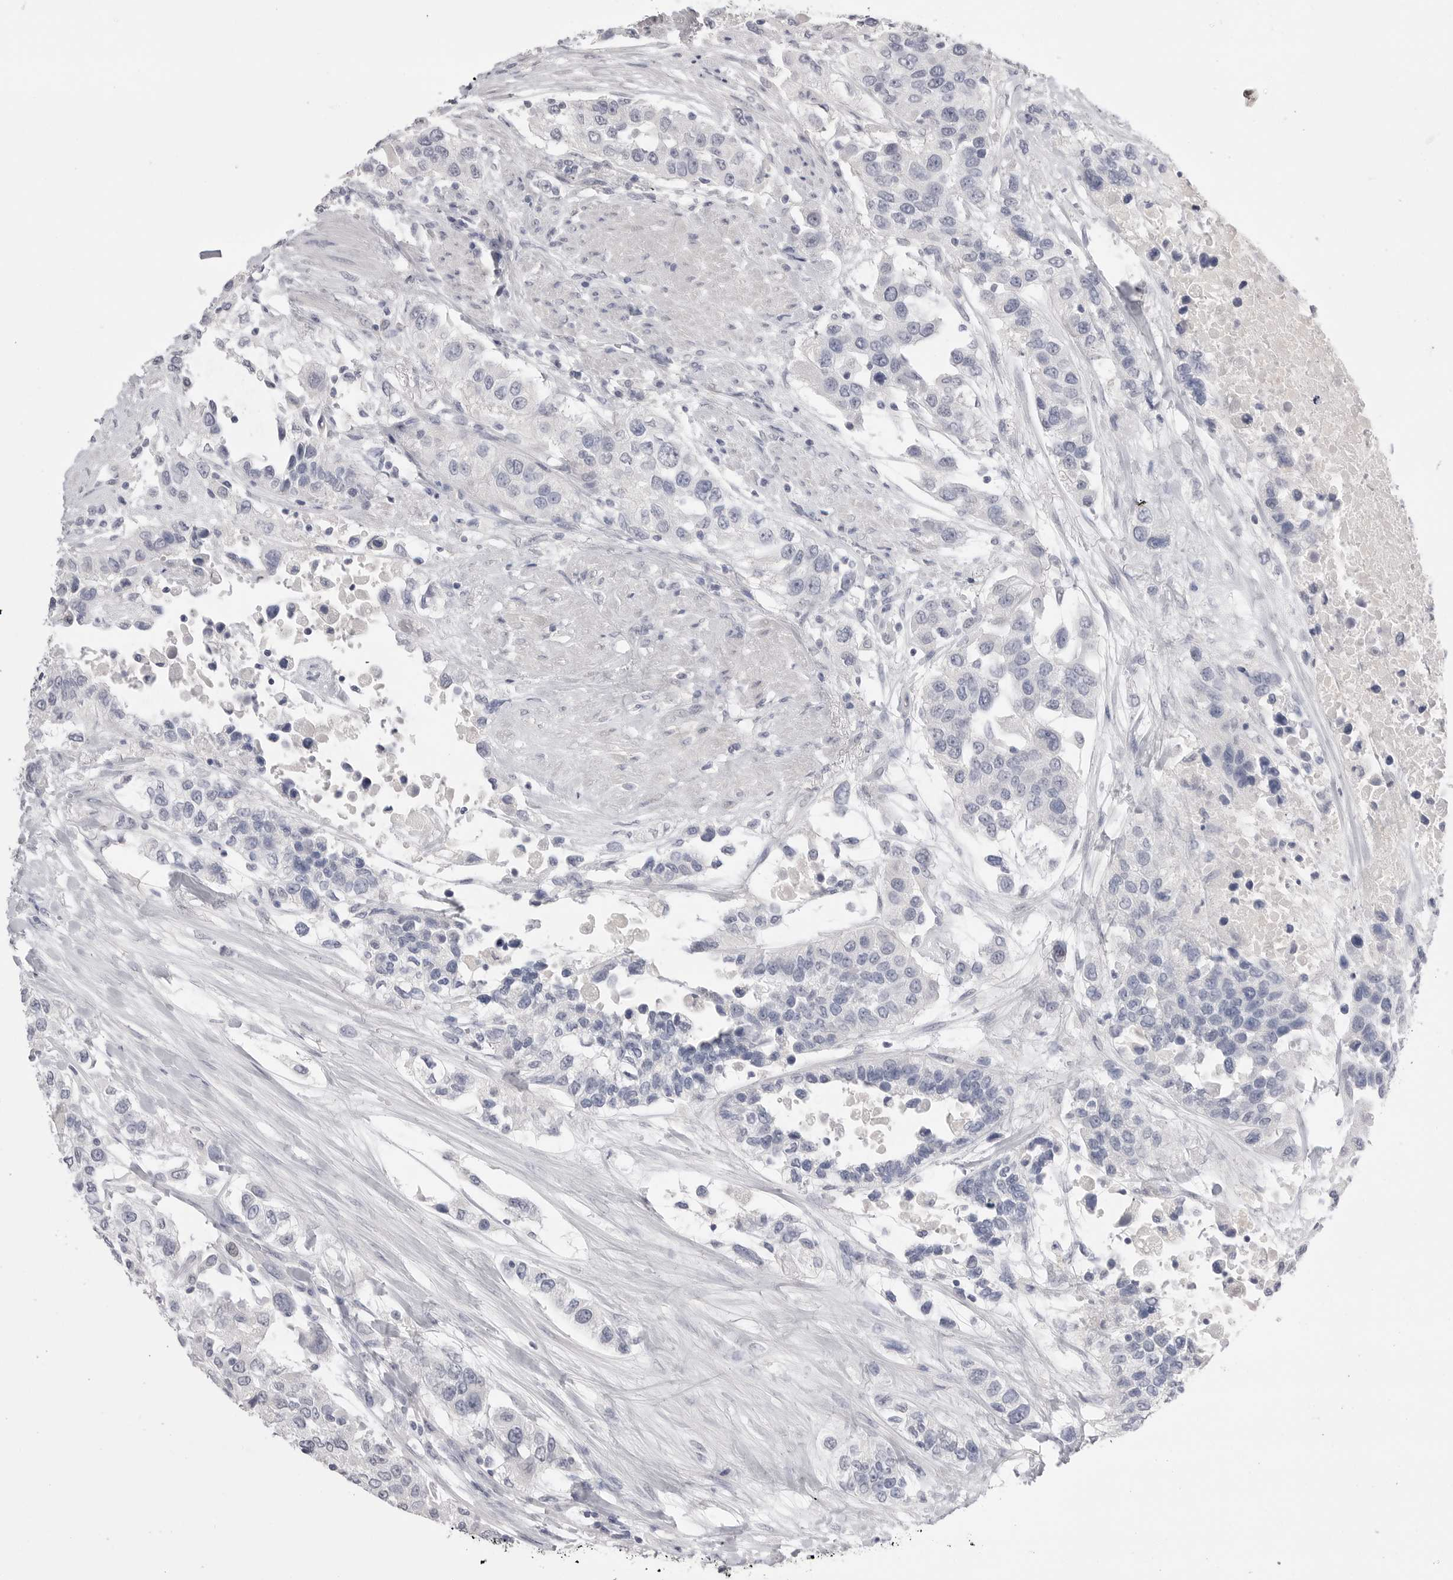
{"staining": {"intensity": "negative", "quantity": "none", "location": "none"}, "tissue": "urothelial cancer", "cell_type": "Tumor cells", "image_type": "cancer", "snomed": [{"axis": "morphology", "description": "Urothelial carcinoma, High grade"}, {"axis": "topography", "description": "Urinary bladder"}], "caption": "High power microscopy micrograph of an immunohistochemistry image of high-grade urothelial carcinoma, revealing no significant positivity in tumor cells.", "gene": "CPB1", "patient": {"sex": "female", "age": 80}}